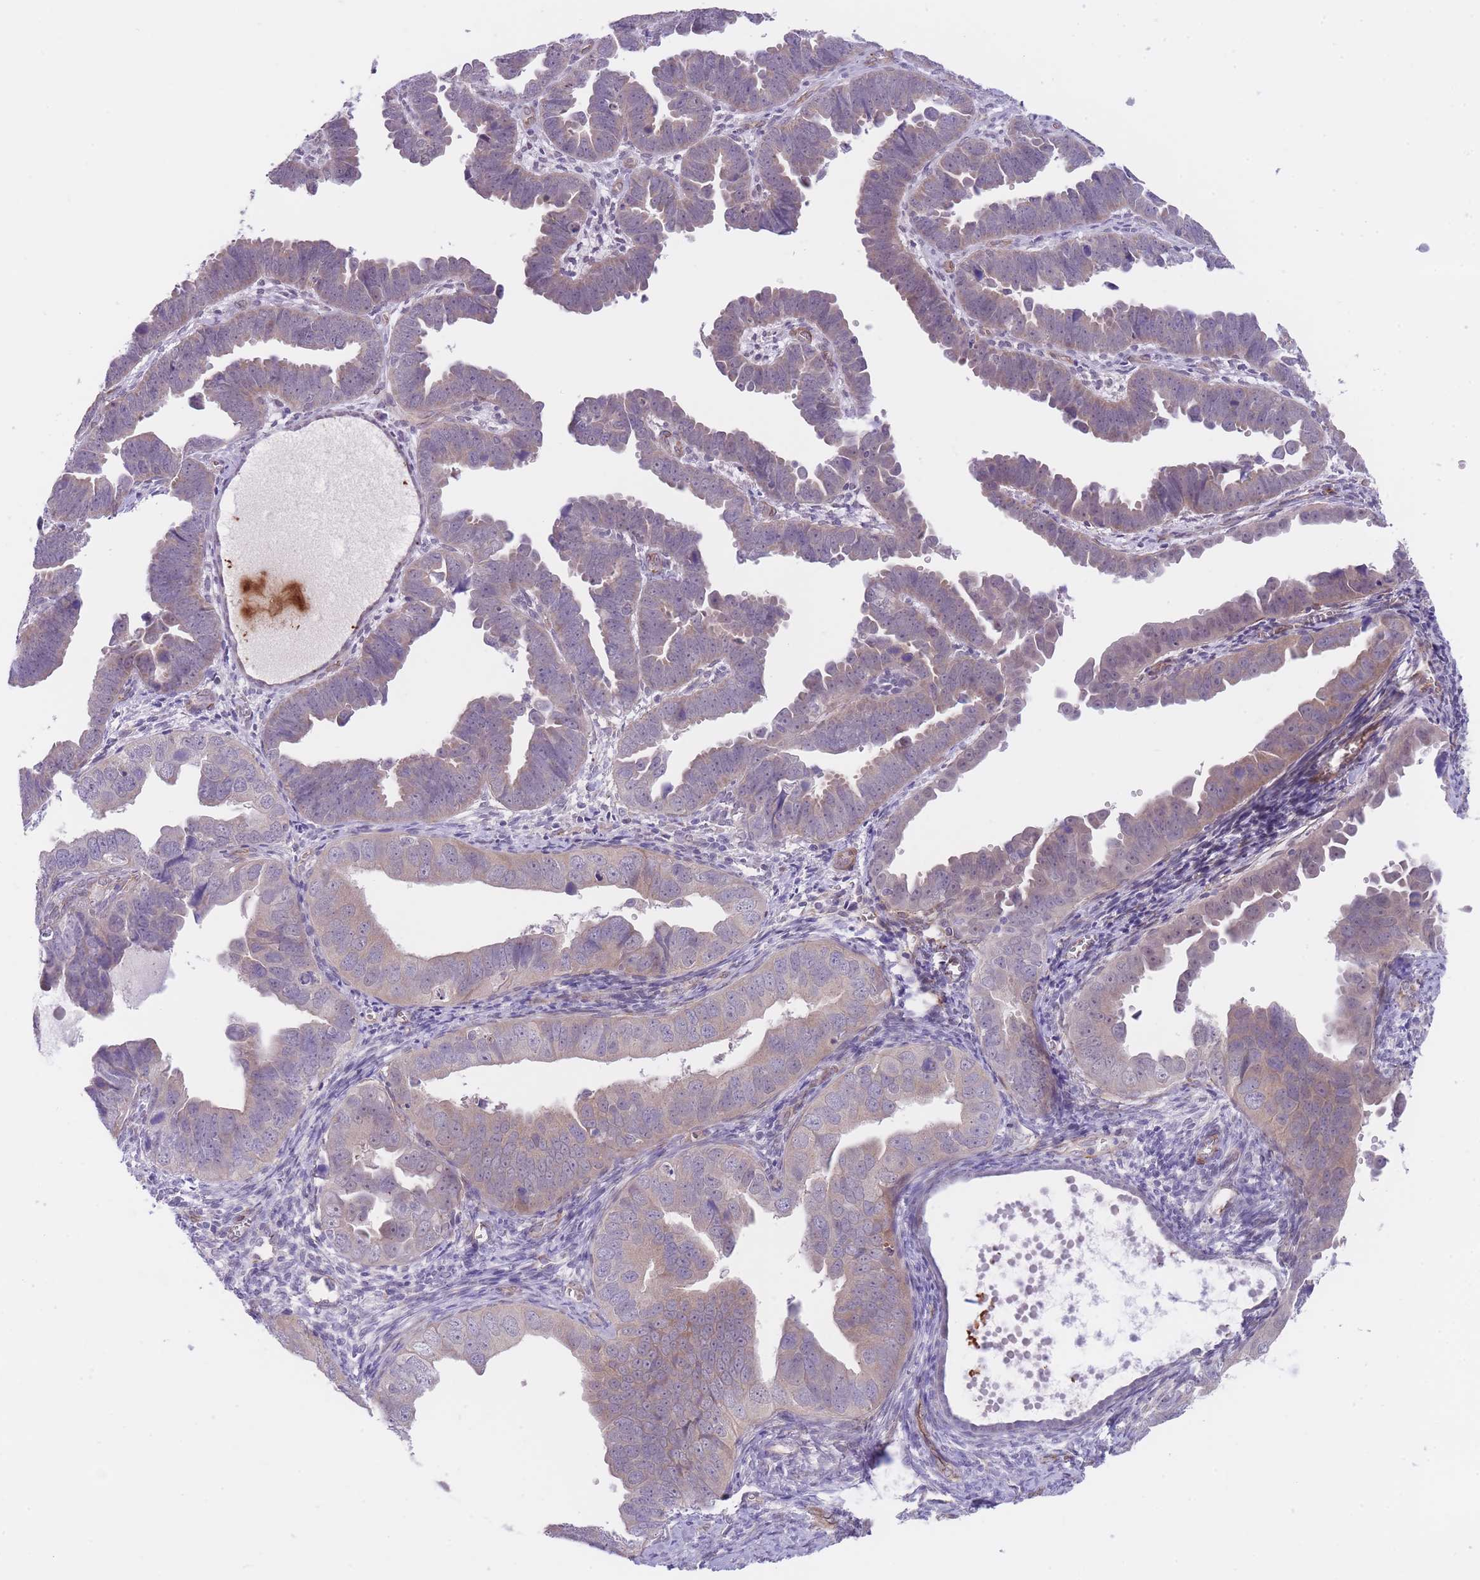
{"staining": {"intensity": "weak", "quantity": "25%-75%", "location": "cytoplasmic/membranous"}, "tissue": "endometrial cancer", "cell_type": "Tumor cells", "image_type": "cancer", "snomed": [{"axis": "morphology", "description": "Adenocarcinoma, NOS"}, {"axis": "topography", "description": "Endometrium"}], "caption": "A photomicrograph of human endometrial cancer (adenocarcinoma) stained for a protein exhibits weak cytoplasmic/membranous brown staining in tumor cells. Nuclei are stained in blue.", "gene": "QTRT1", "patient": {"sex": "female", "age": 75}}